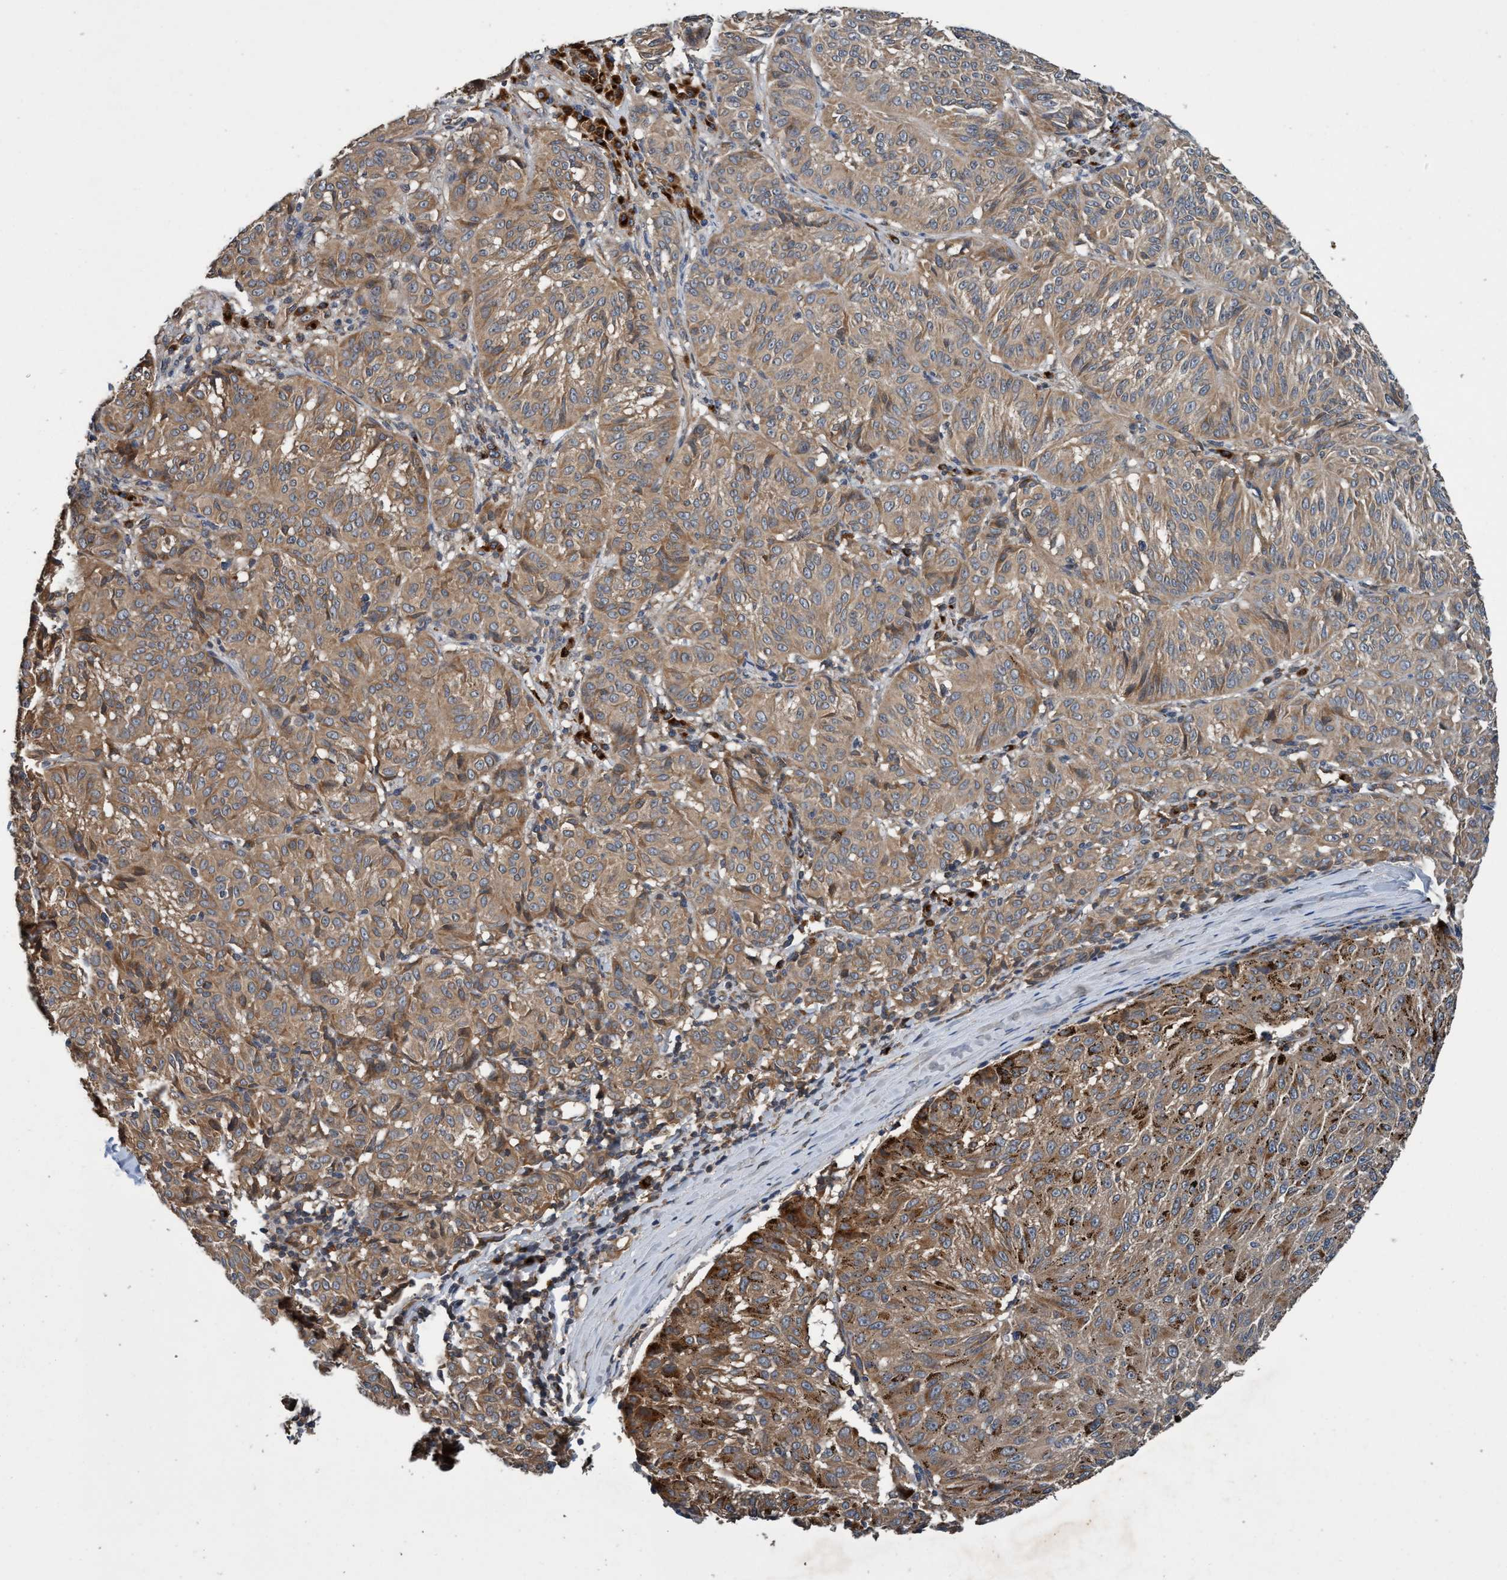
{"staining": {"intensity": "weak", "quantity": ">75%", "location": "cytoplasmic/membranous"}, "tissue": "melanoma", "cell_type": "Tumor cells", "image_type": "cancer", "snomed": [{"axis": "morphology", "description": "Malignant melanoma, NOS"}, {"axis": "topography", "description": "Skin"}], "caption": "Malignant melanoma stained with a protein marker reveals weak staining in tumor cells.", "gene": "MACC1", "patient": {"sex": "female", "age": 72}}